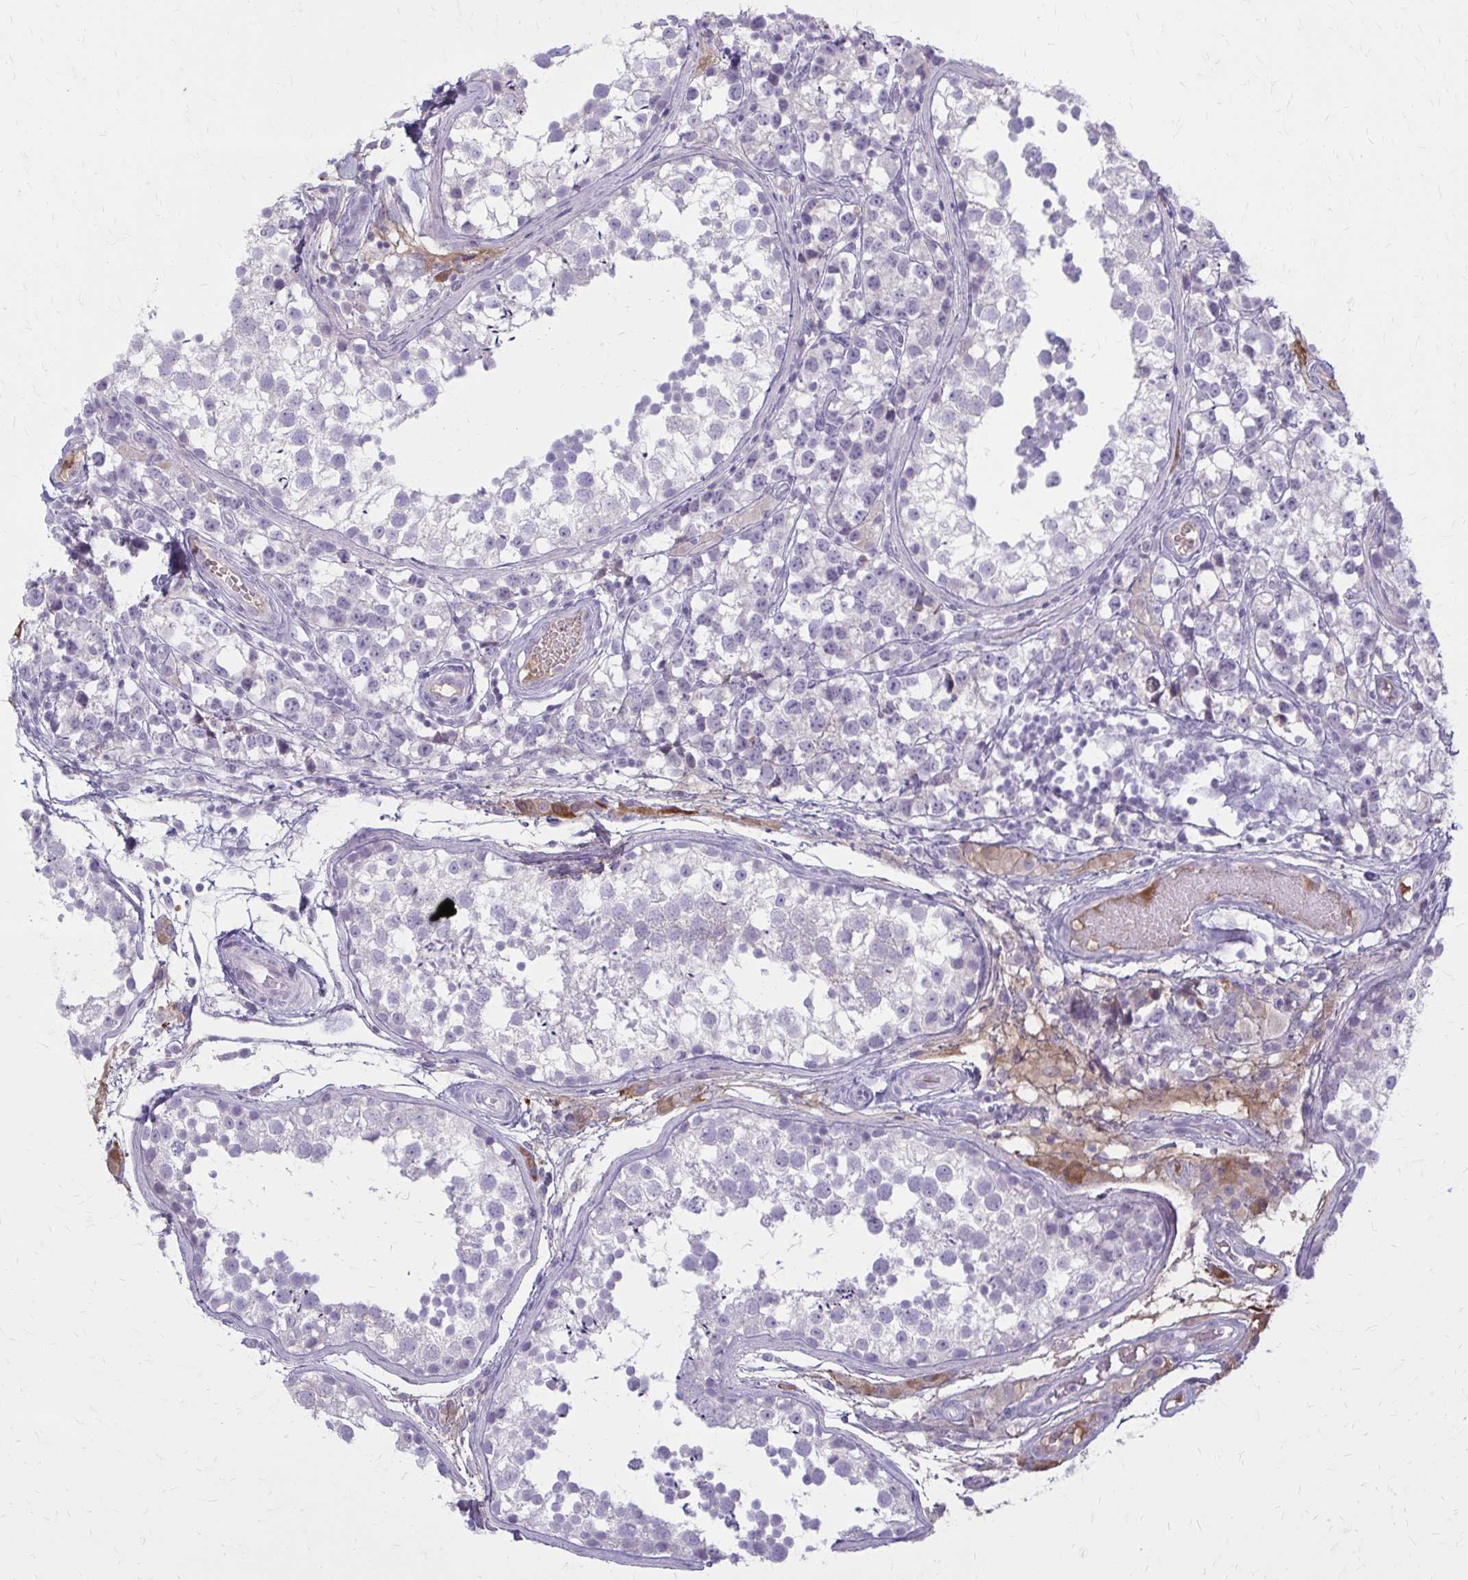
{"staining": {"intensity": "negative", "quantity": "none", "location": "none"}, "tissue": "testis", "cell_type": "Cells in seminiferous ducts", "image_type": "normal", "snomed": [{"axis": "morphology", "description": "Normal tissue, NOS"}, {"axis": "morphology", "description": "Seminoma, NOS"}, {"axis": "topography", "description": "Testis"}], "caption": "Unremarkable testis was stained to show a protein in brown. There is no significant positivity in cells in seminiferous ducts.", "gene": "SERPIND1", "patient": {"sex": "male", "age": 29}}